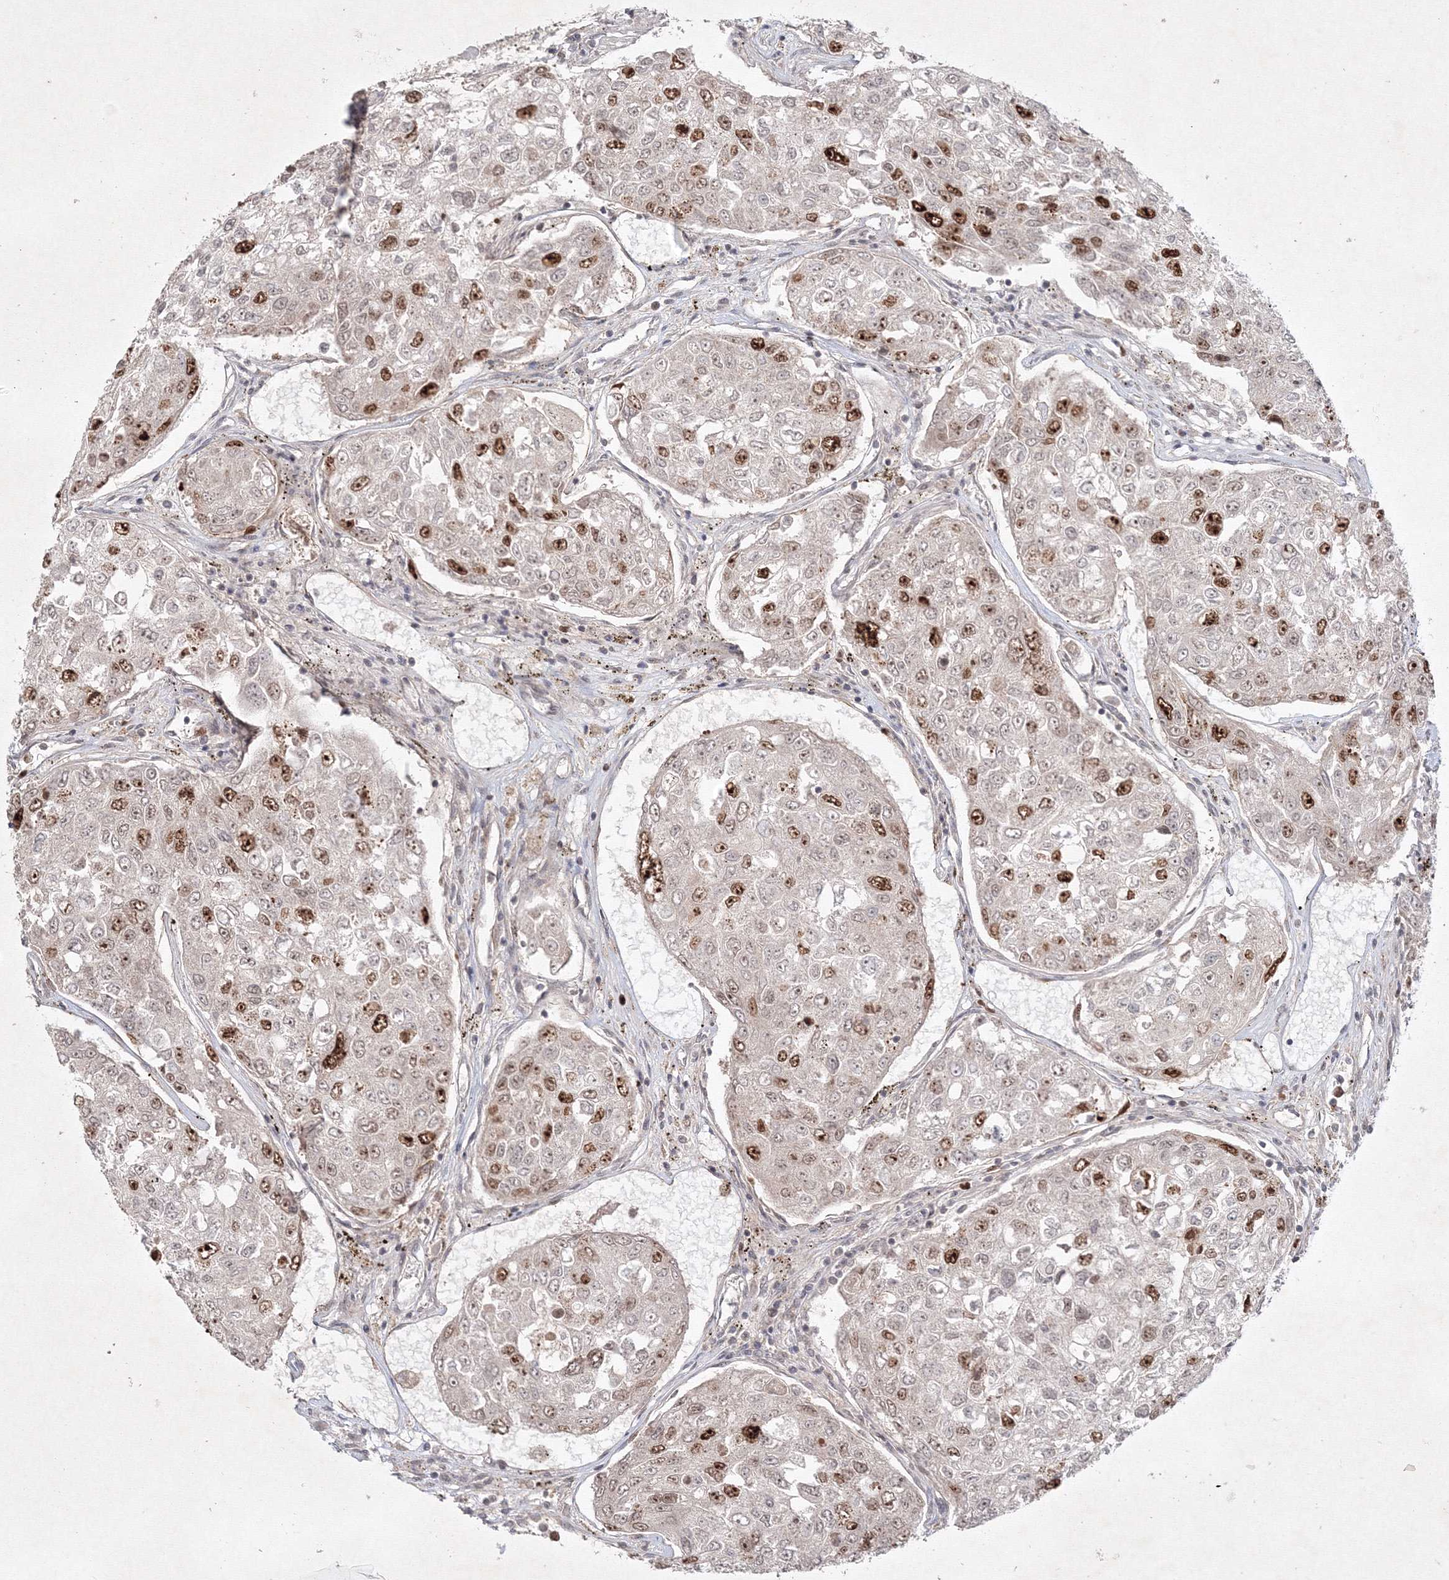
{"staining": {"intensity": "moderate", "quantity": "25%-75%", "location": "nuclear"}, "tissue": "urothelial cancer", "cell_type": "Tumor cells", "image_type": "cancer", "snomed": [{"axis": "morphology", "description": "Urothelial carcinoma, High grade"}, {"axis": "topography", "description": "Lymph node"}, {"axis": "topography", "description": "Urinary bladder"}], "caption": "High-magnification brightfield microscopy of urothelial cancer stained with DAB (brown) and counterstained with hematoxylin (blue). tumor cells exhibit moderate nuclear expression is identified in approximately25%-75% of cells.", "gene": "KIF20A", "patient": {"sex": "male", "age": 51}}